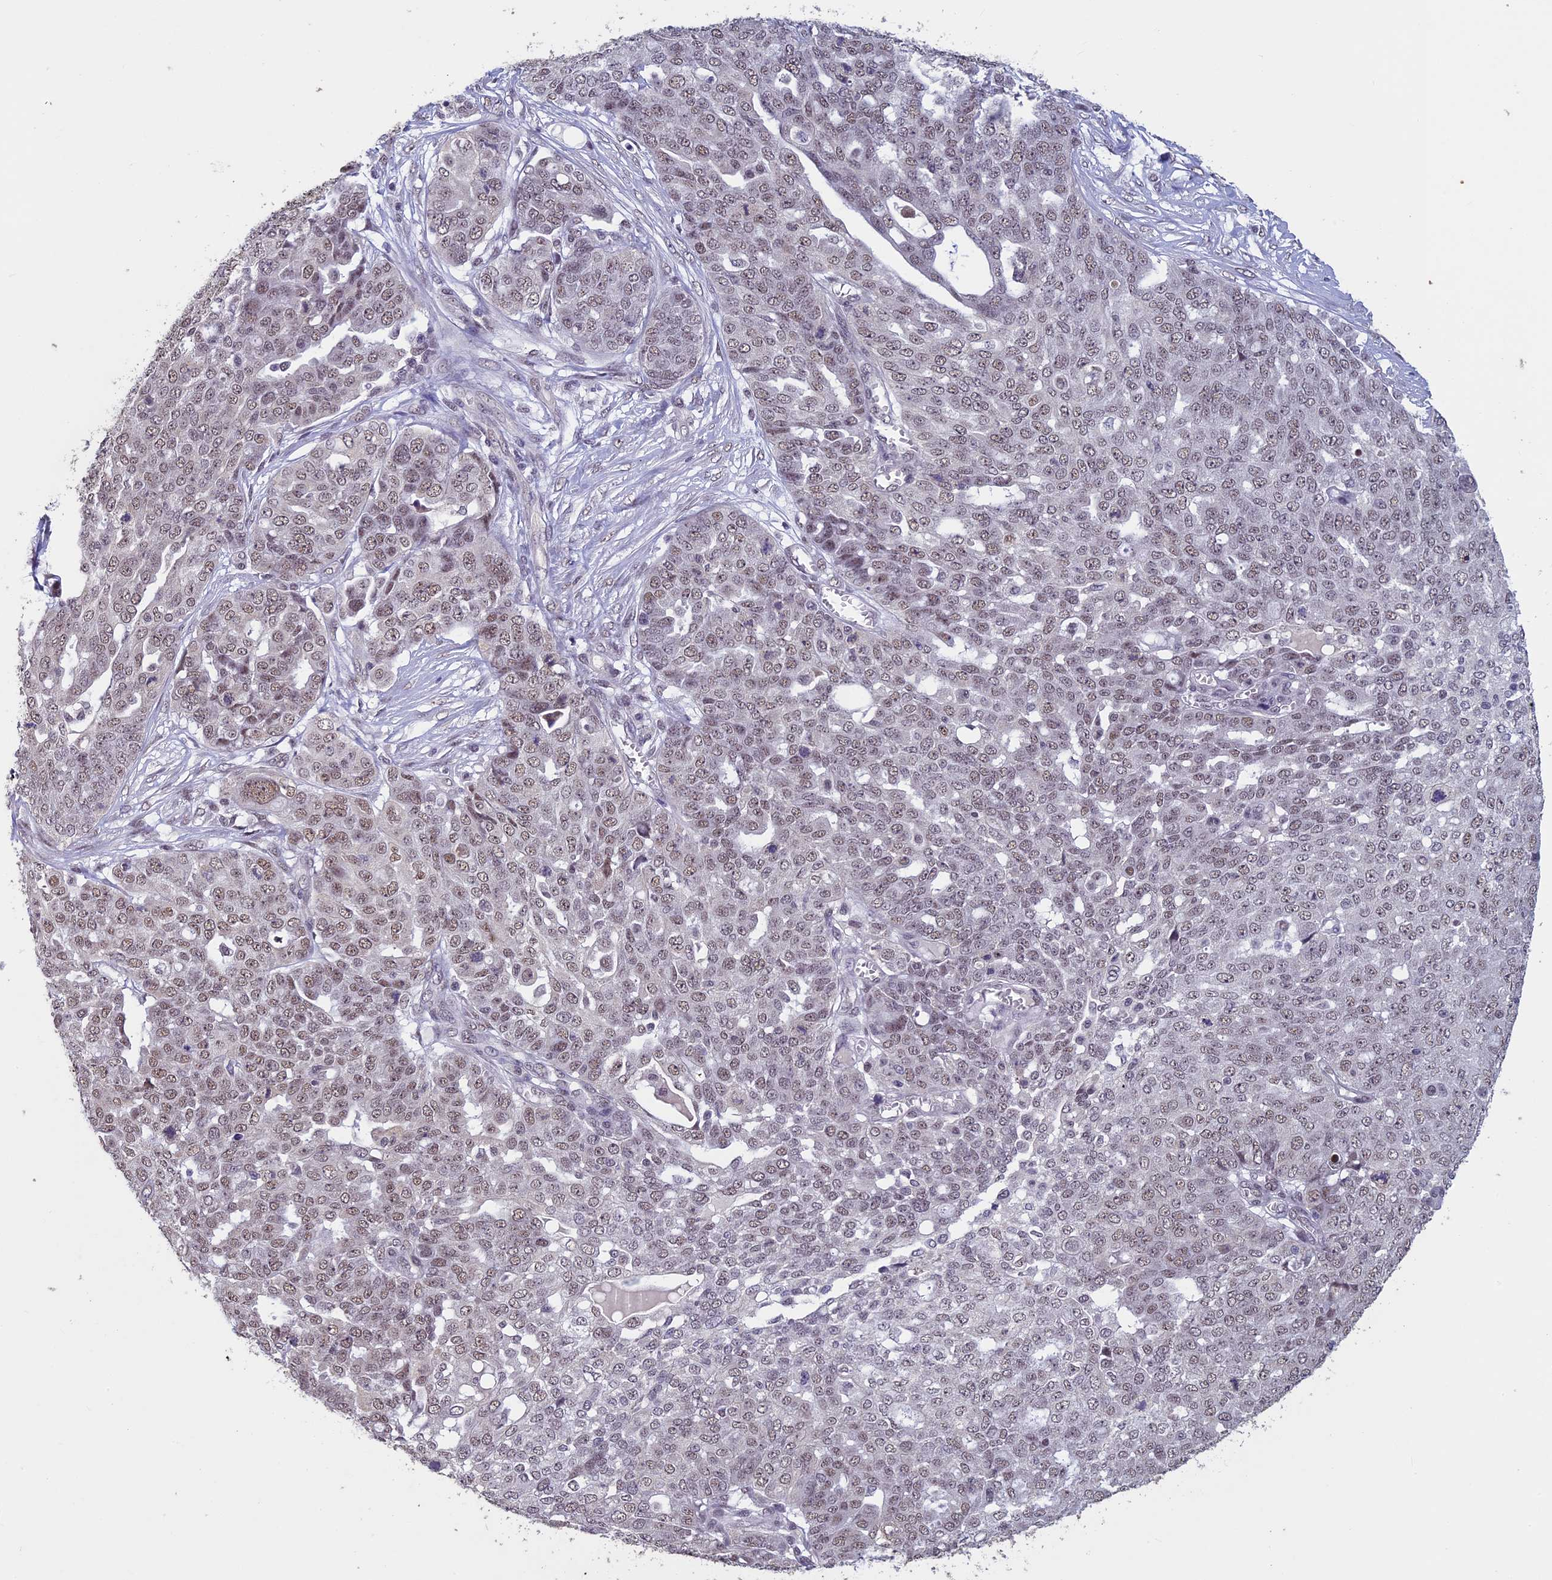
{"staining": {"intensity": "weak", "quantity": ">75%", "location": "nuclear"}, "tissue": "ovarian cancer", "cell_type": "Tumor cells", "image_type": "cancer", "snomed": [{"axis": "morphology", "description": "Cystadenocarcinoma, serous, NOS"}, {"axis": "topography", "description": "Soft tissue"}, {"axis": "topography", "description": "Ovary"}], "caption": "A low amount of weak nuclear positivity is identified in approximately >75% of tumor cells in ovarian serous cystadenocarcinoma tissue.", "gene": "RNF40", "patient": {"sex": "female", "age": 57}}